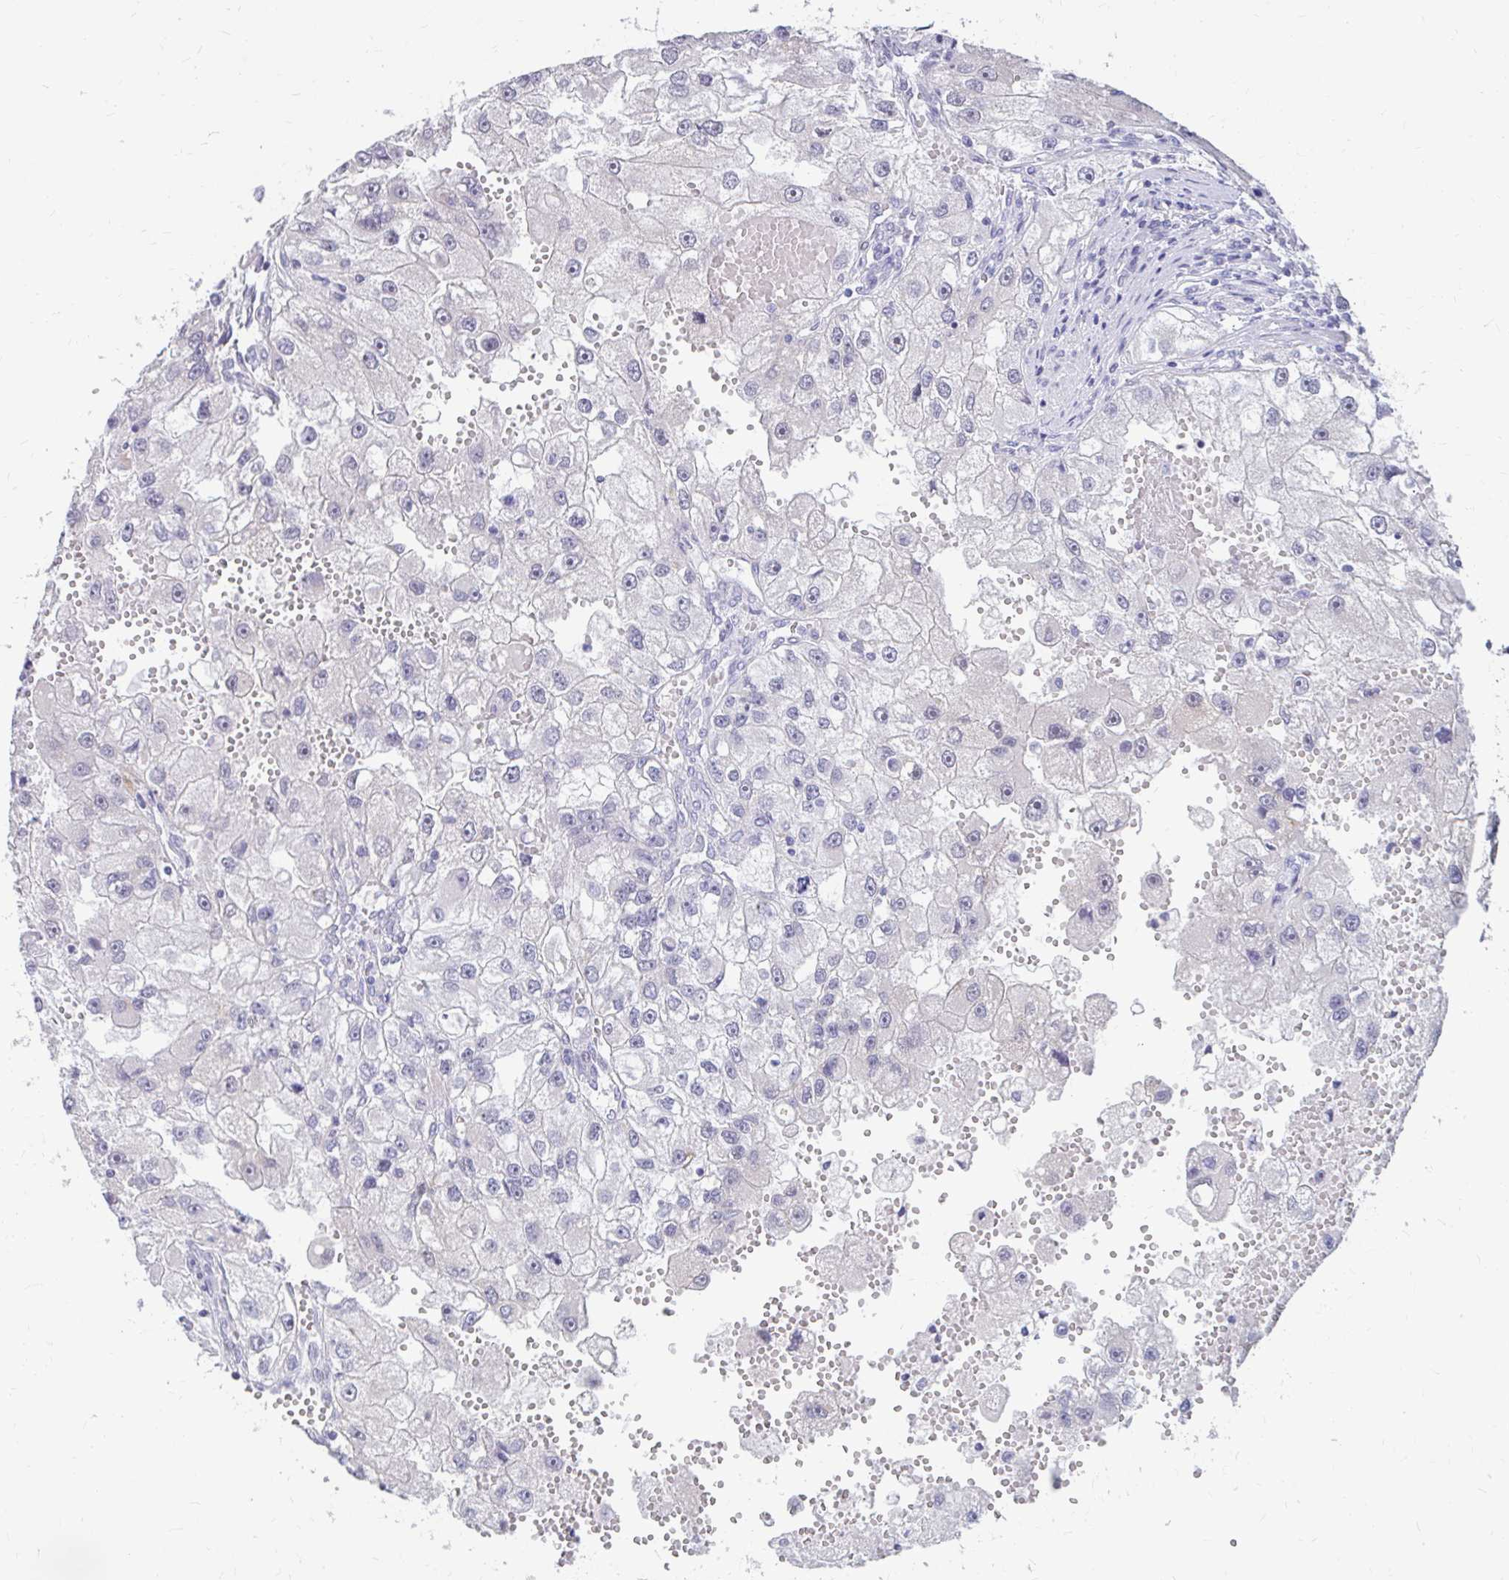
{"staining": {"intensity": "negative", "quantity": "none", "location": "none"}, "tissue": "renal cancer", "cell_type": "Tumor cells", "image_type": "cancer", "snomed": [{"axis": "morphology", "description": "Adenocarcinoma, NOS"}, {"axis": "topography", "description": "Kidney"}], "caption": "A photomicrograph of human renal cancer (adenocarcinoma) is negative for staining in tumor cells.", "gene": "RGS16", "patient": {"sex": "male", "age": 63}}